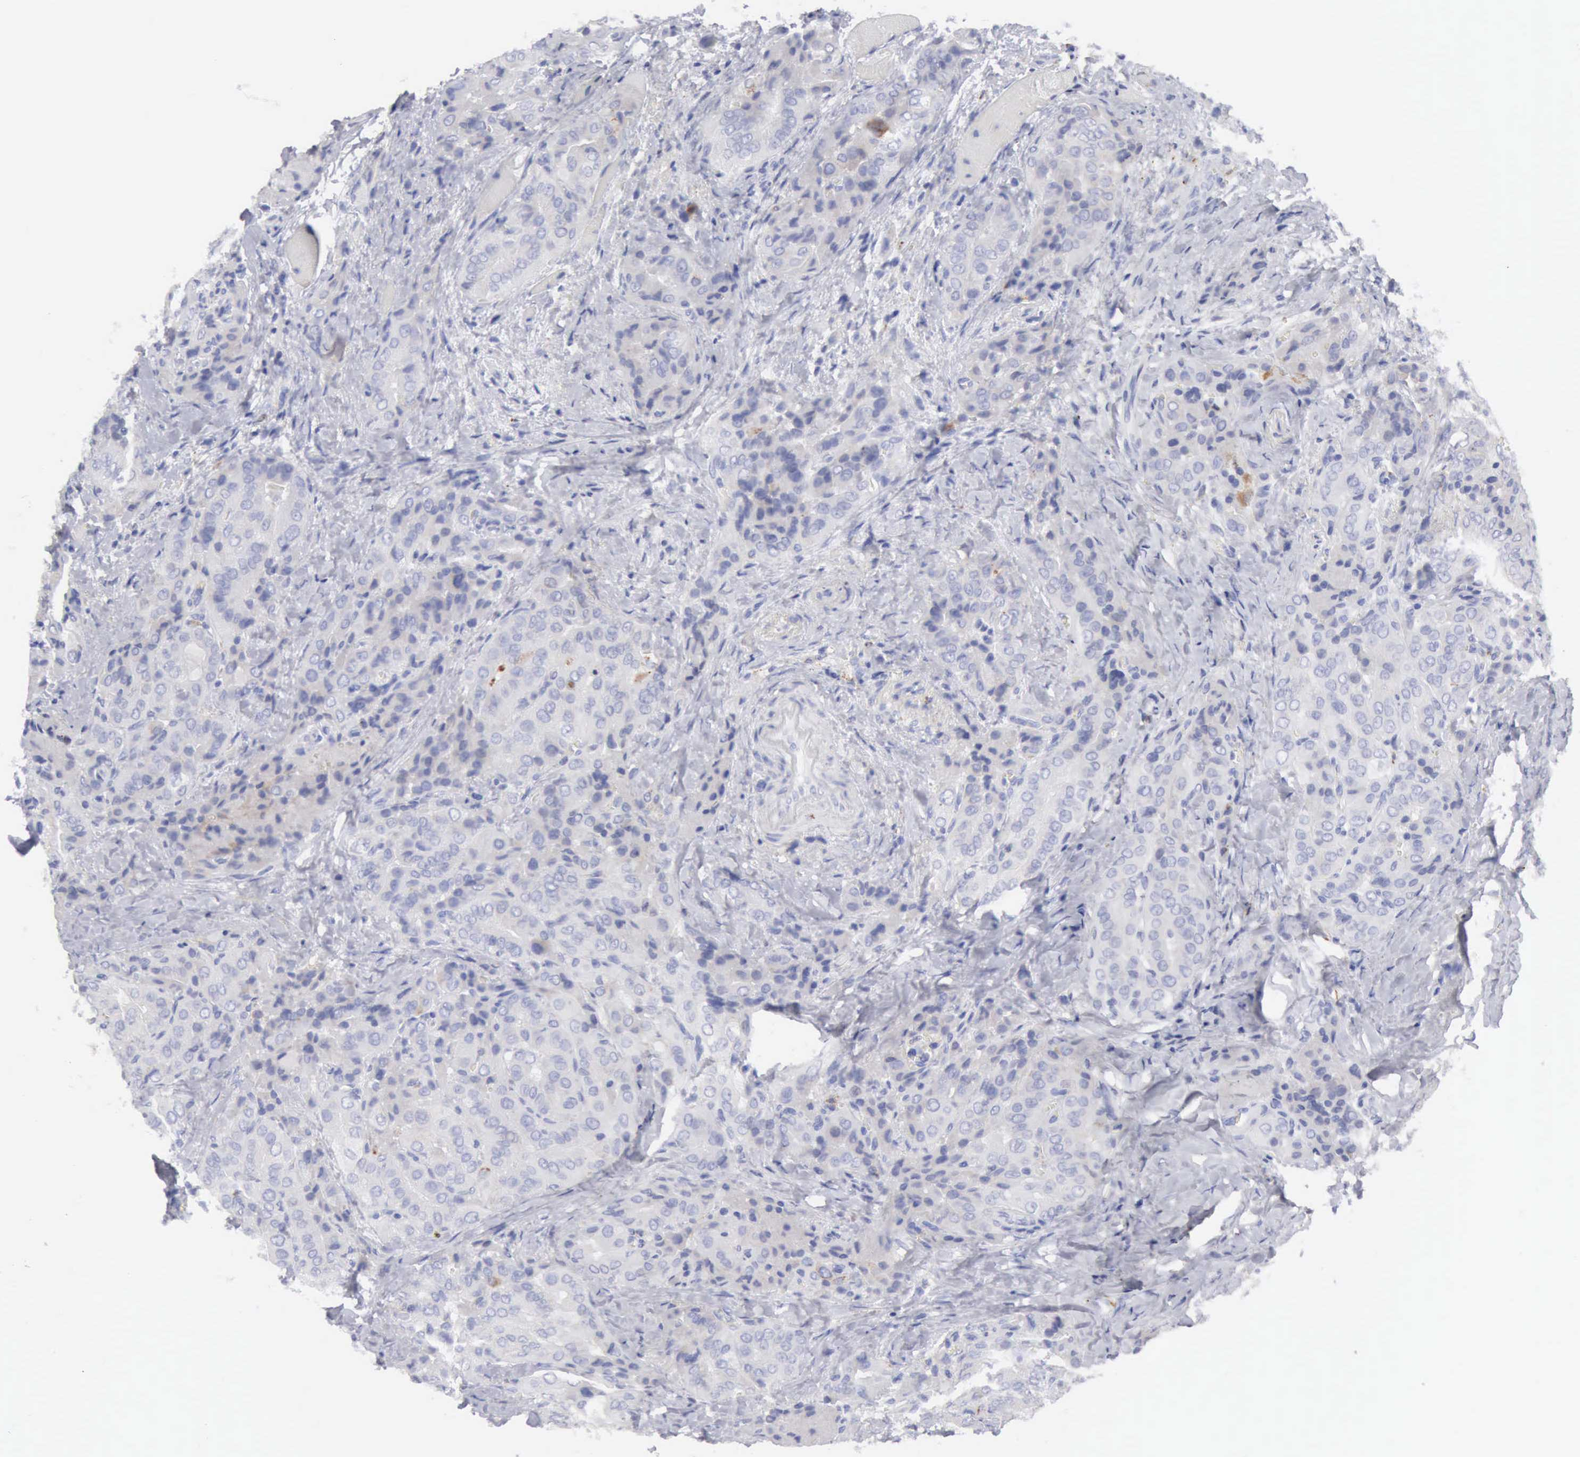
{"staining": {"intensity": "negative", "quantity": "none", "location": "none"}, "tissue": "thyroid cancer", "cell_type": "Tumor cells", "image_type": "cancer", "snomed": [{"axis": "morphology", "description": "Papillary adenocarcinoma, NOS"}, {"axis": "topography", "description": "Thyroid gland"}], "caption": "Thyroid papillary adenocarcinoma stained for a protein using immunohistochemistry (IHC) shows no expression tumor cells.", "gene": "CTSS", "patient": {"sex": "female", "age": 71}}